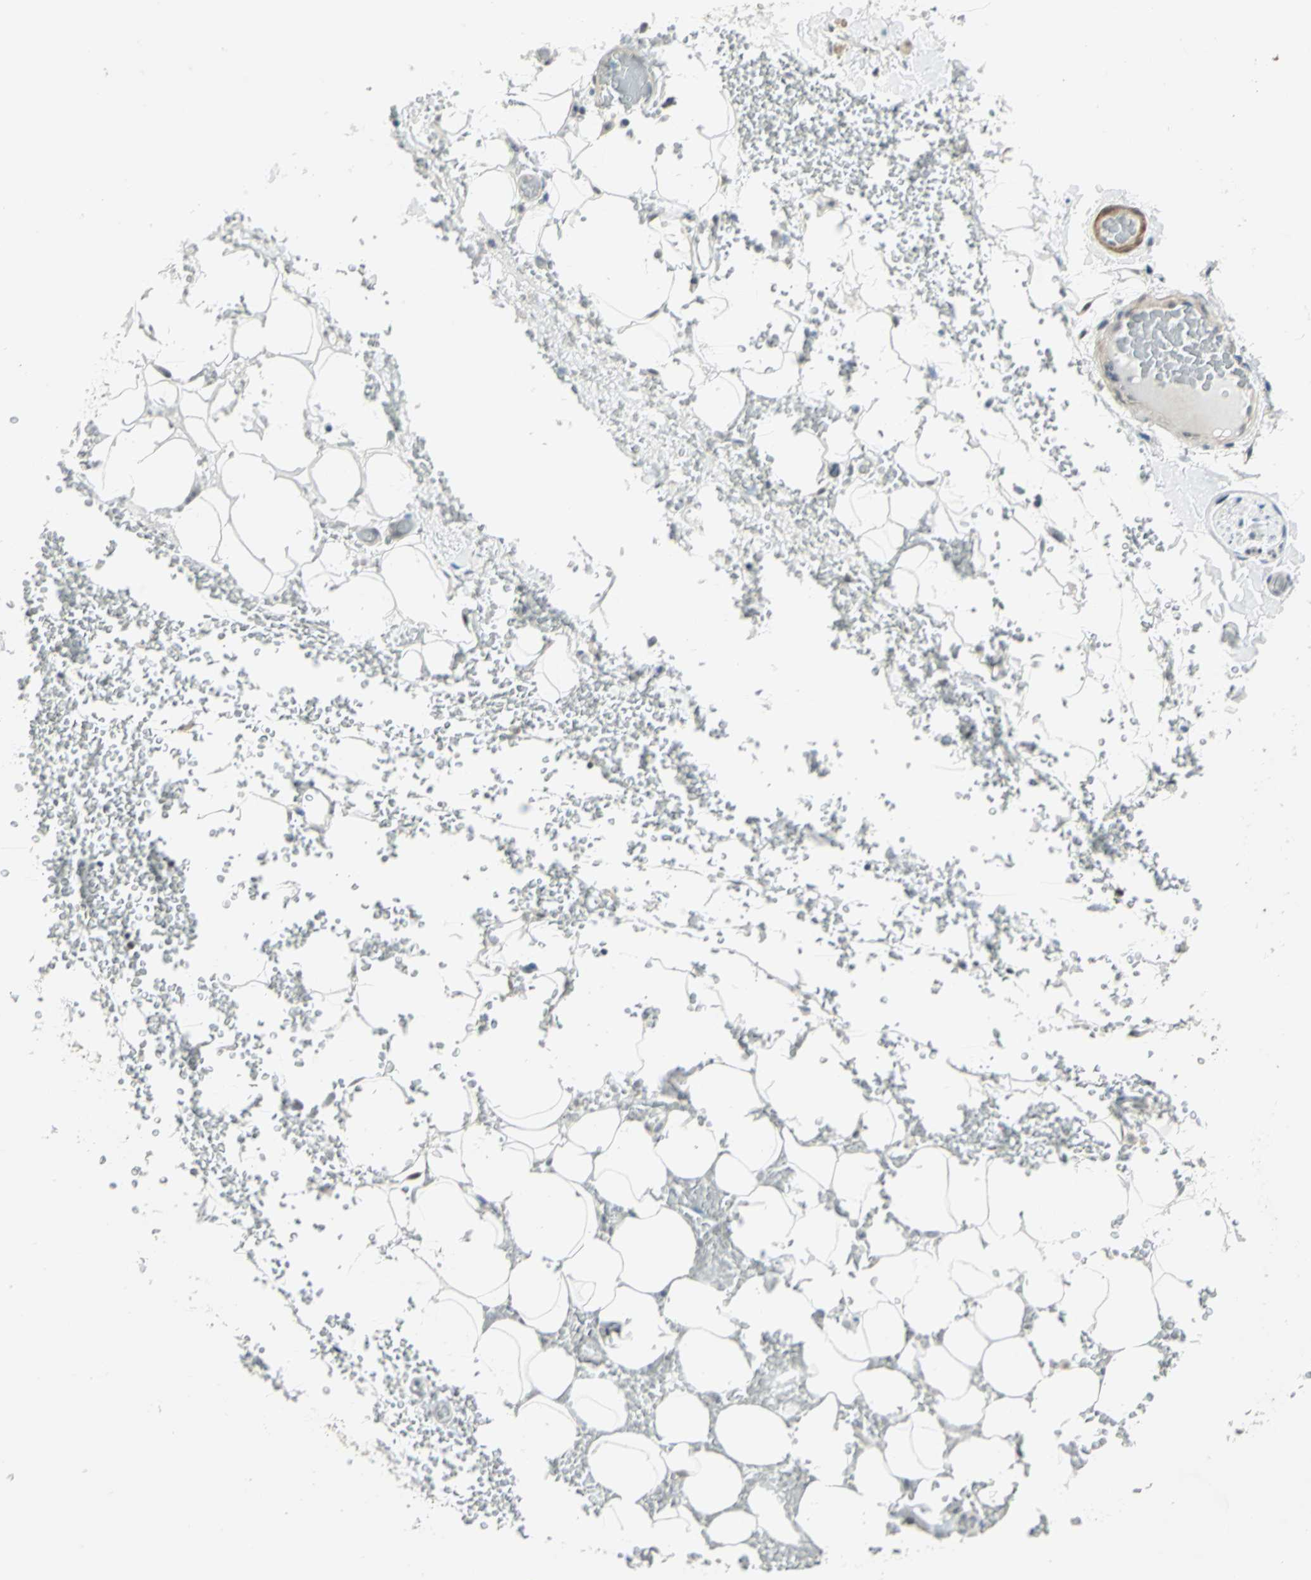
{"staining": {"intensity": "negative", "quantity": "none", "location": "none"}, "tissue": "adipose tissue", "cell_type": "Adipocytes", "image_type": "normal", "snomed": [{"axis": "morphology", "description": "Normal tissue, NOS"}, {"axis": "morphology", "description": "Inflammation, NOS"}, {"axis": "topography", "description": "Breast"}], "caption": "This is a photomicrograph of IHC staining of unremarkable adipose tissue, which shows no positivity in adipocytes. (Immunohistochemistry, brightfield microscopy, high magnification).", "gene": "MTA1", "patient": {"sex": "female", "age": 65}}